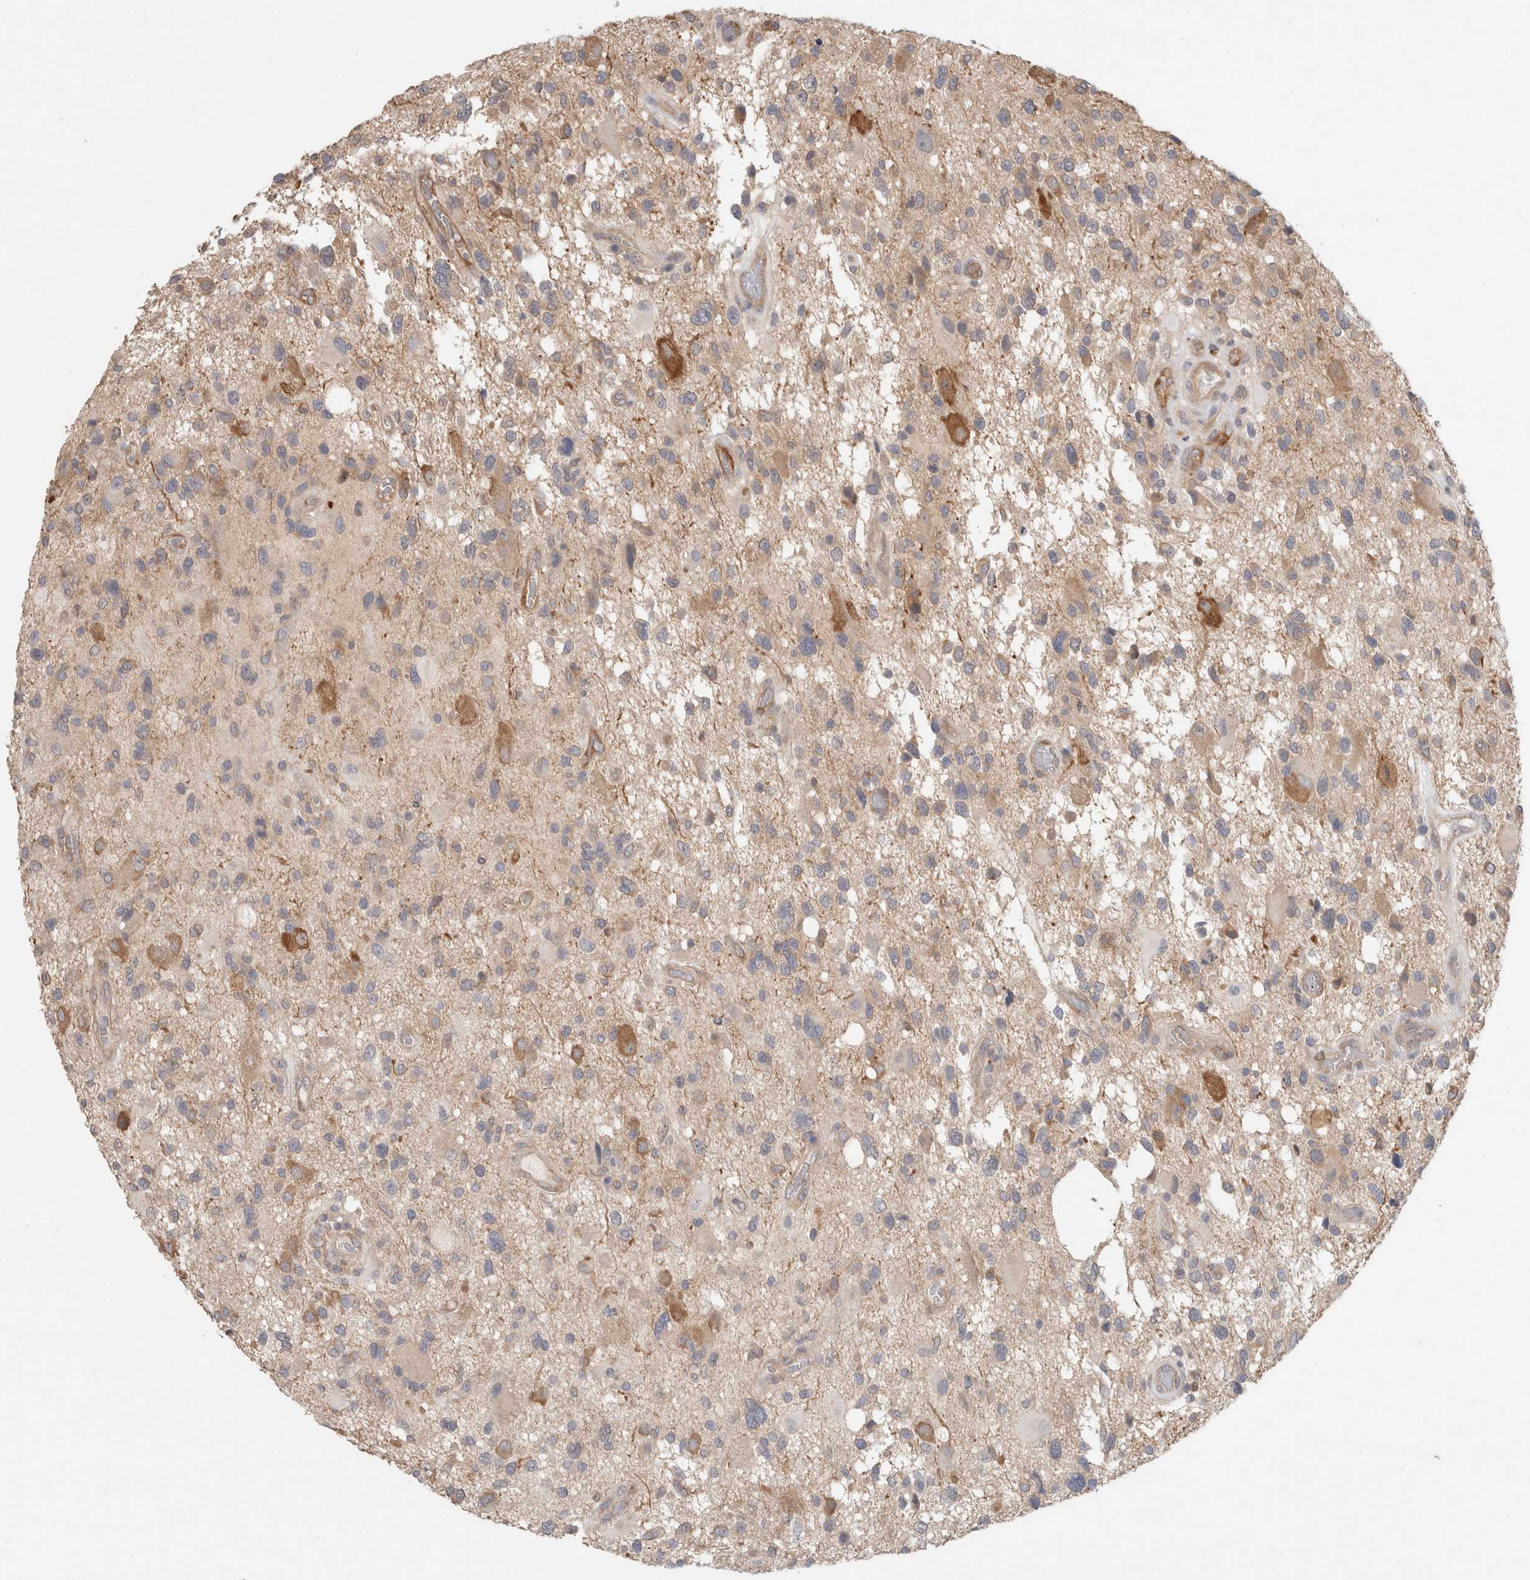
{"staining": {"intensity": "negative", "quantity": "none", "location": "none"}, "tissue": "glioma", "cell_type": "Tumor cells", "image_type": "cancer", "snomed": [{"axis": "morphology", "description": "Glioma, malignant, High grade"}, {"axis": "topography", "description": "Brain"}], "caption": "Histopathology image shows no significant protein expression in tumor cells of glioma. The staining is performed using DAB (3,3'-diaminobenzidine) brown chromogen with nuclei counter-stained in using hematoxylin.", "gene": "RASAL2", "patient": {"sex": "male", "age": 33}}